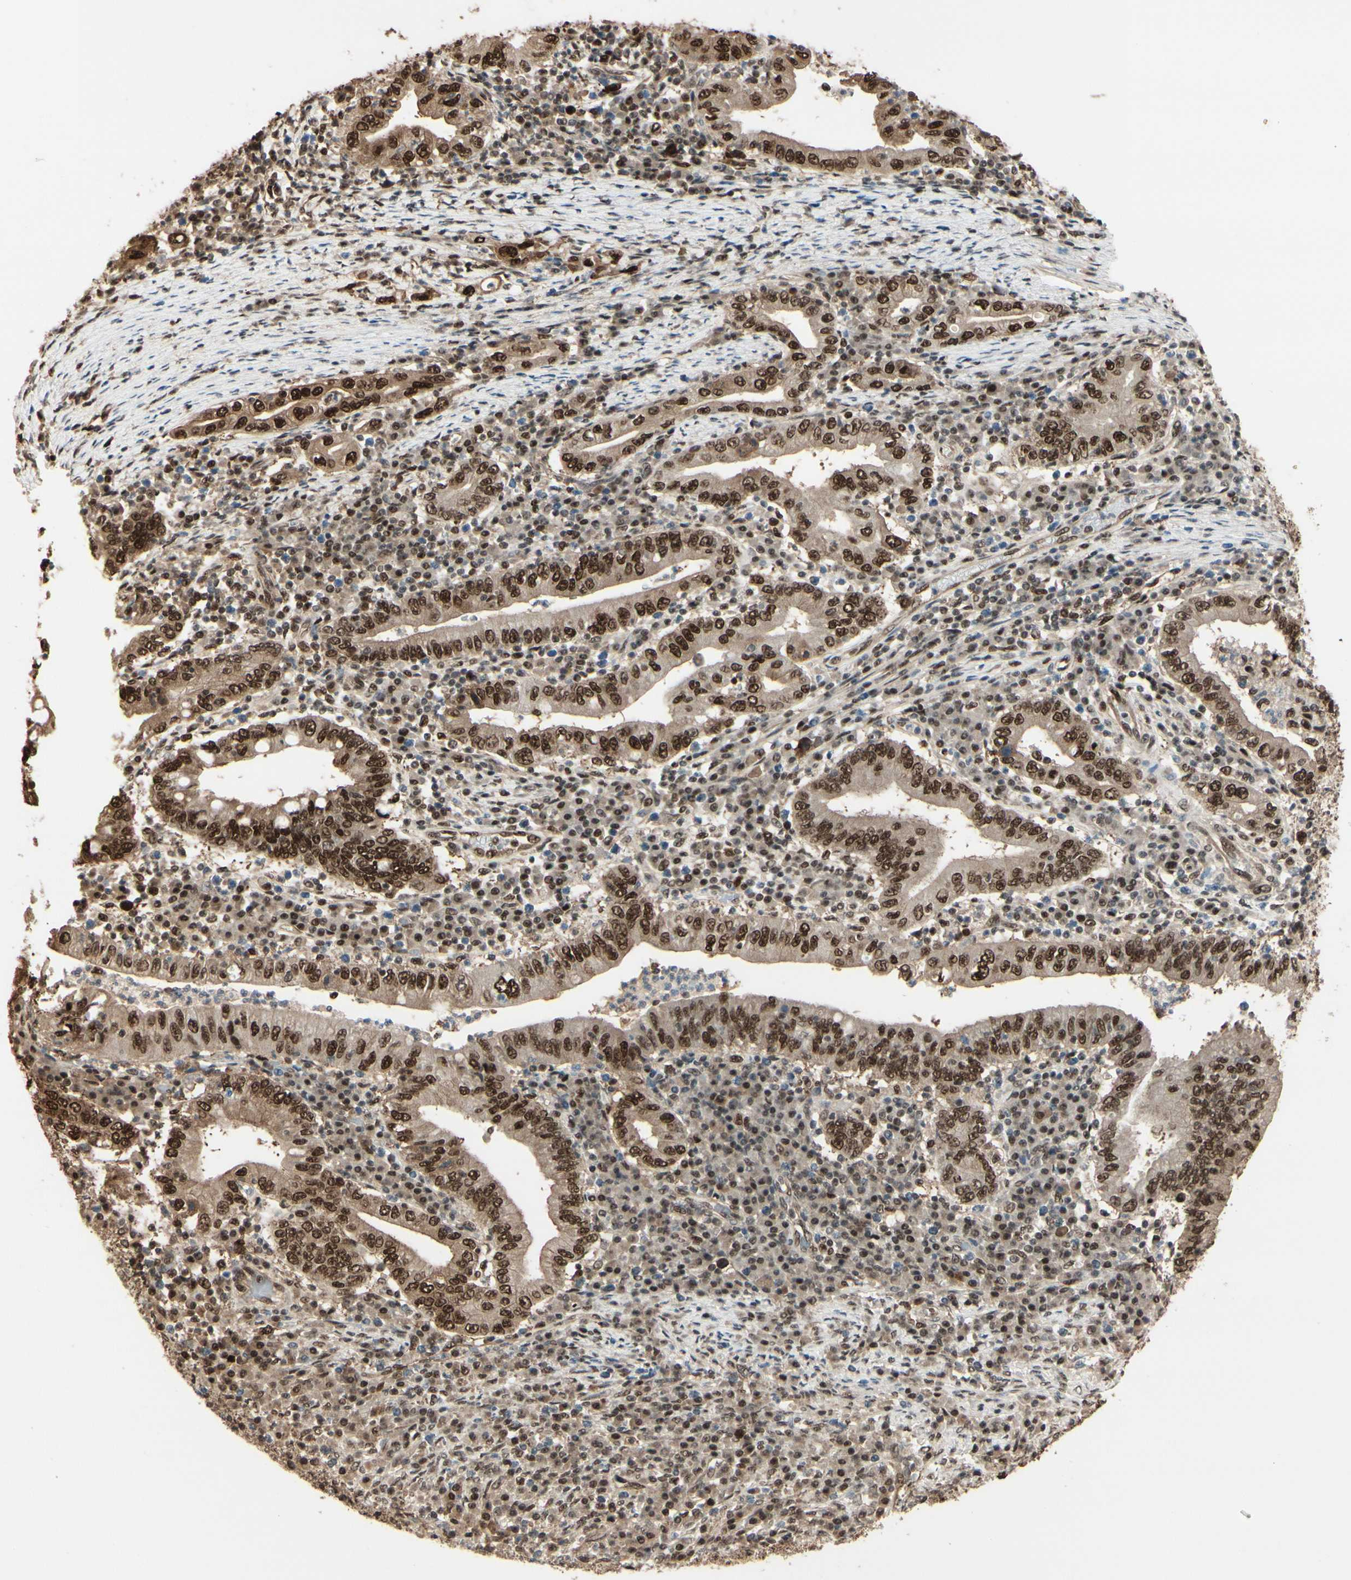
{"staining": {"intensity": "strong", "quantity": ">75%", "location": "cytoplasmic/membranous,nuclear"}, "tissue": "stomach cancer", "cell_type": "Tumor cells", "image_type": "cancer", "snomed": [{"axis": "morphology", "description": "Normal tissue, NOS"}, {"axis": "morphology", "description": "Adenocarcinoma, NOS"}, {"axis": "topography", "description": "Esophagus"}, {"axis": "topography", "description": "Stomach, upper"}, {"axis": "topography", "description": "Peripheral nerve tissue"}], "caption": "Human adenocarcinoma (stomach) stained for a protein (brown) reveals strong cytoplasmic/membranous and nuclear positive staining in approximately >75% of tumor cells.", "gene": "HSF1", "patient": {"sex": "male", "age": 62}}